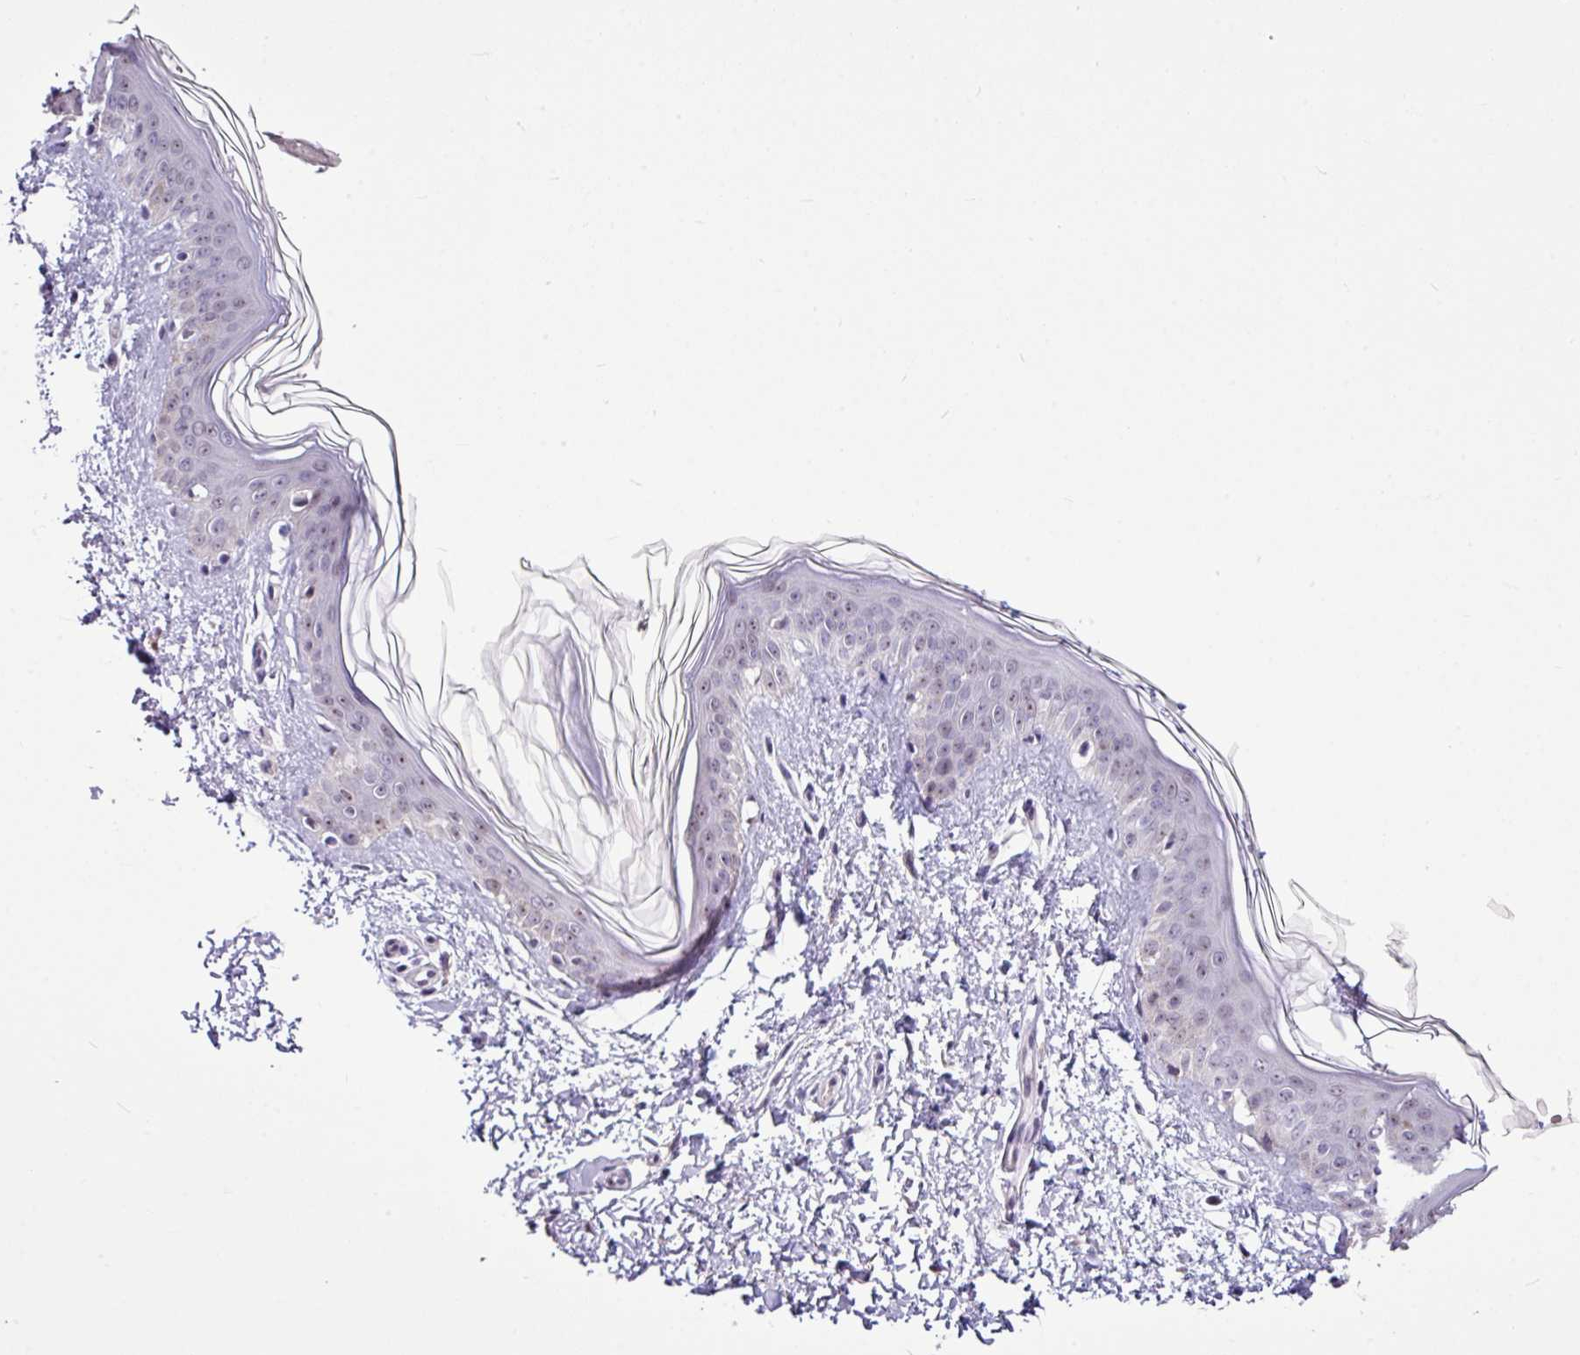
{"staining": {"intensity": "negative", "quantity": "none", "location": "none"}, "tissue": "skin", "cell_type": "Fibroblasts", "image_type": "normal", "snomed": [{"axis": "morphology", "description": "Normal tissue, NOS"}, {"axis": "topography", "description": "Skin"}], "caption": "This photomicrograph is of benign skin stained with immunohistochemistry (IHC) to label a protein in brown with the nuclei are counter-stained blue. There is no staining in fibroblasts. The staining was performed using DAB (3,3'-diaminobenzidine) to visualize the protein expression in brown, while the nuclei were stained in blue with hematoxylin (Magnification: 20x).", "gene": "UTP18", "patient": {"sex": "female", "age": 41}}